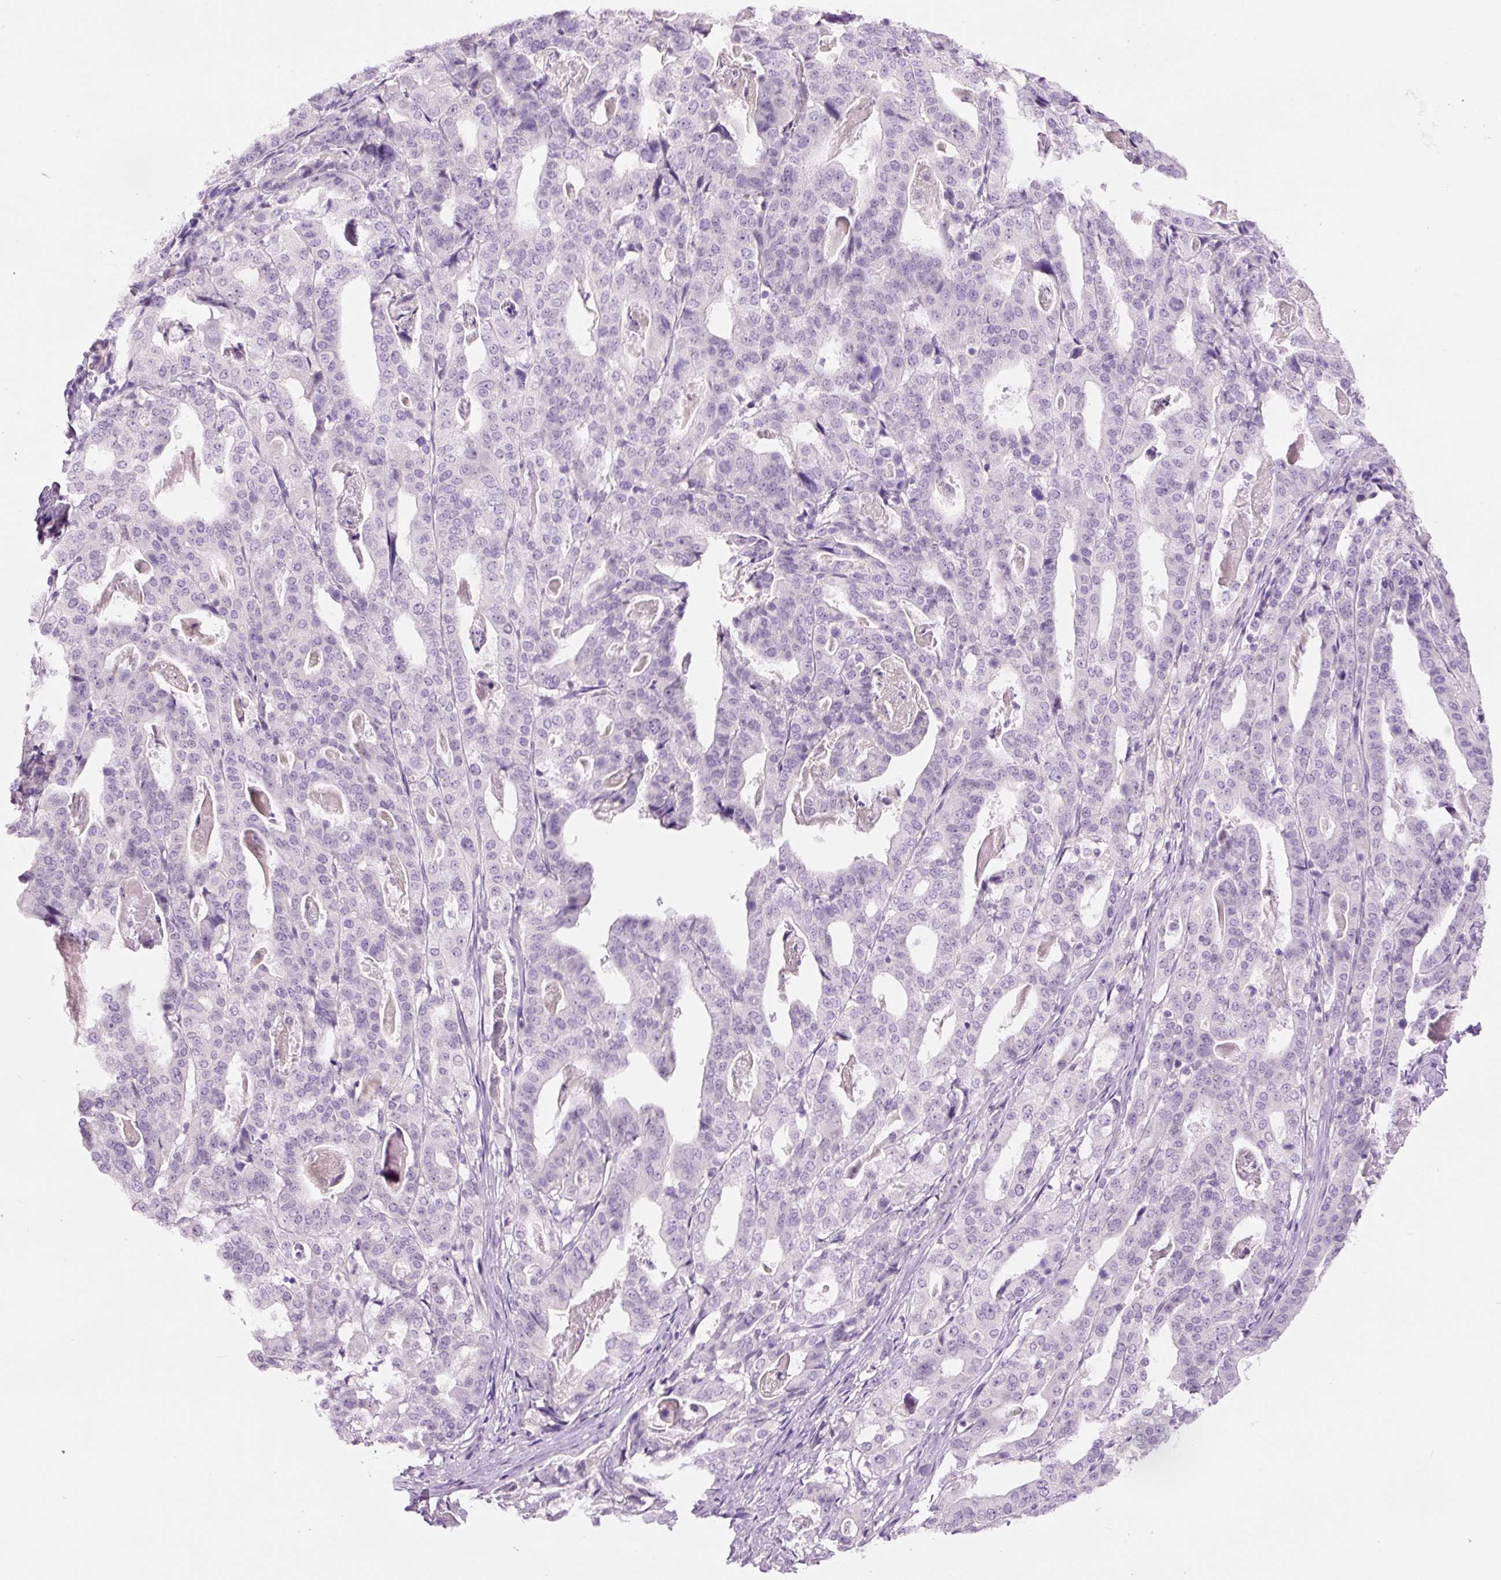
{"staining": {"intensity": "negative", "quantity": "none", "location": "none"}, "tissue": "stomach cancer", "cell_type": "Tumor cells", "image_type": "cancer", "snomed": [{"axis": "morphology", "description": "Adenocarcinoma, NOS"}, {"axis": "topography", "description": "Stomach"}], "caption": "An IHC image of stomach cancer is shown. There is no staining in tumor cells of stomach cancer.", "gene": "GCG", "patient": {"sex": "male", "age": 48}}